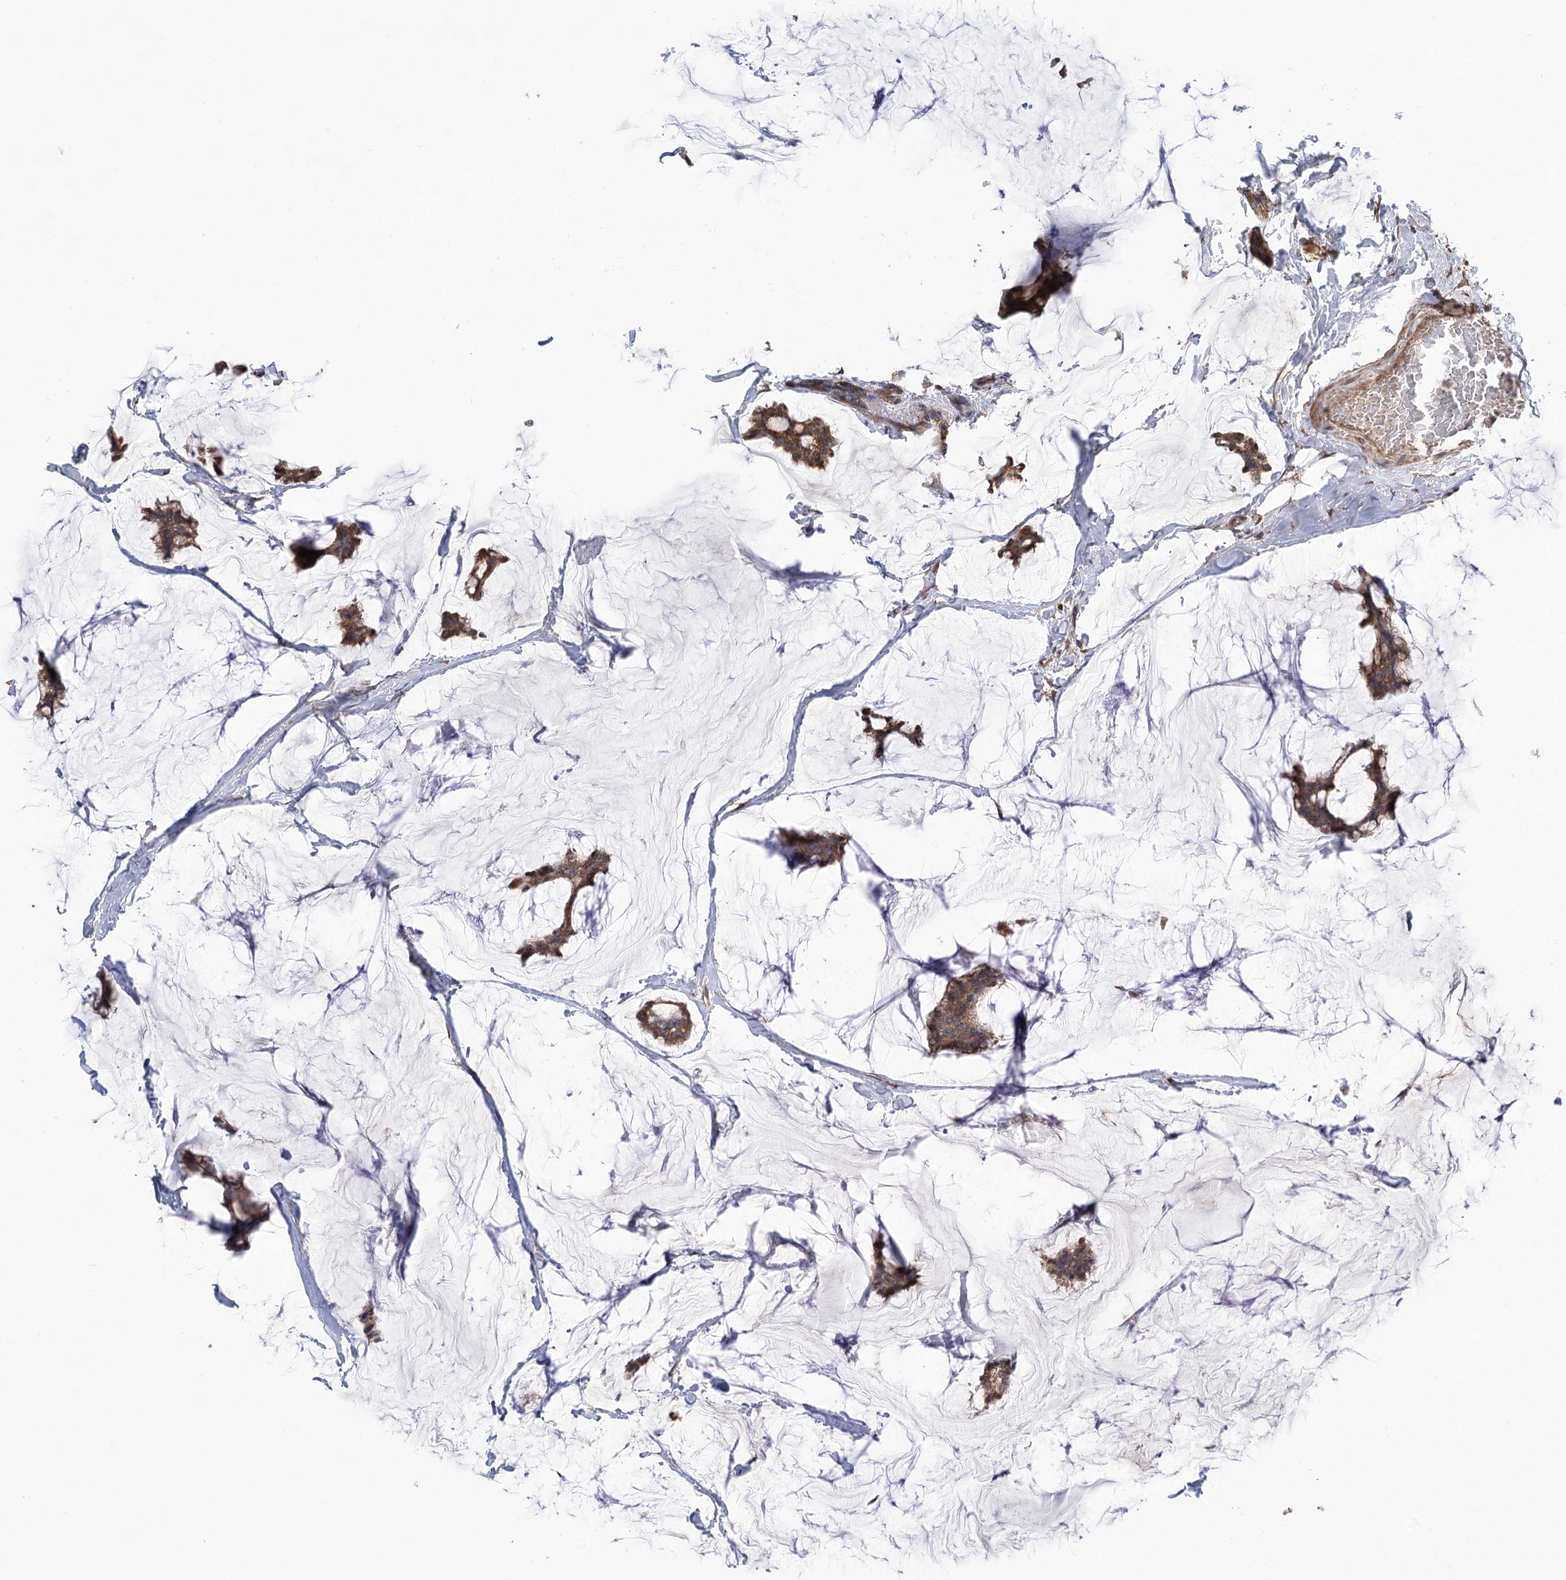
{"staining": {"intensity": "moderate", "quantity": ">75%", "location": "cytoplasmic/membranous"}, "tissue": "breast cancer", "cell_type": "Tumor cells", "image_type": "cancer", "snomed": [{"axis": "morphology", "description": "Duct carcinoma"}, {"axis": "topography", "description": "Breast"}], "caption": "Protein analysis of breast infiltrating ductal carcinoma tissue demonstrates moderate cytoplasmic/membranous staining in about >75% of tumor cells. (brown staining indicates protein expression, while blue staining denotes nuclei).", "gene": "RWDD4", "patient": {"sex": "female", "age": 93}}